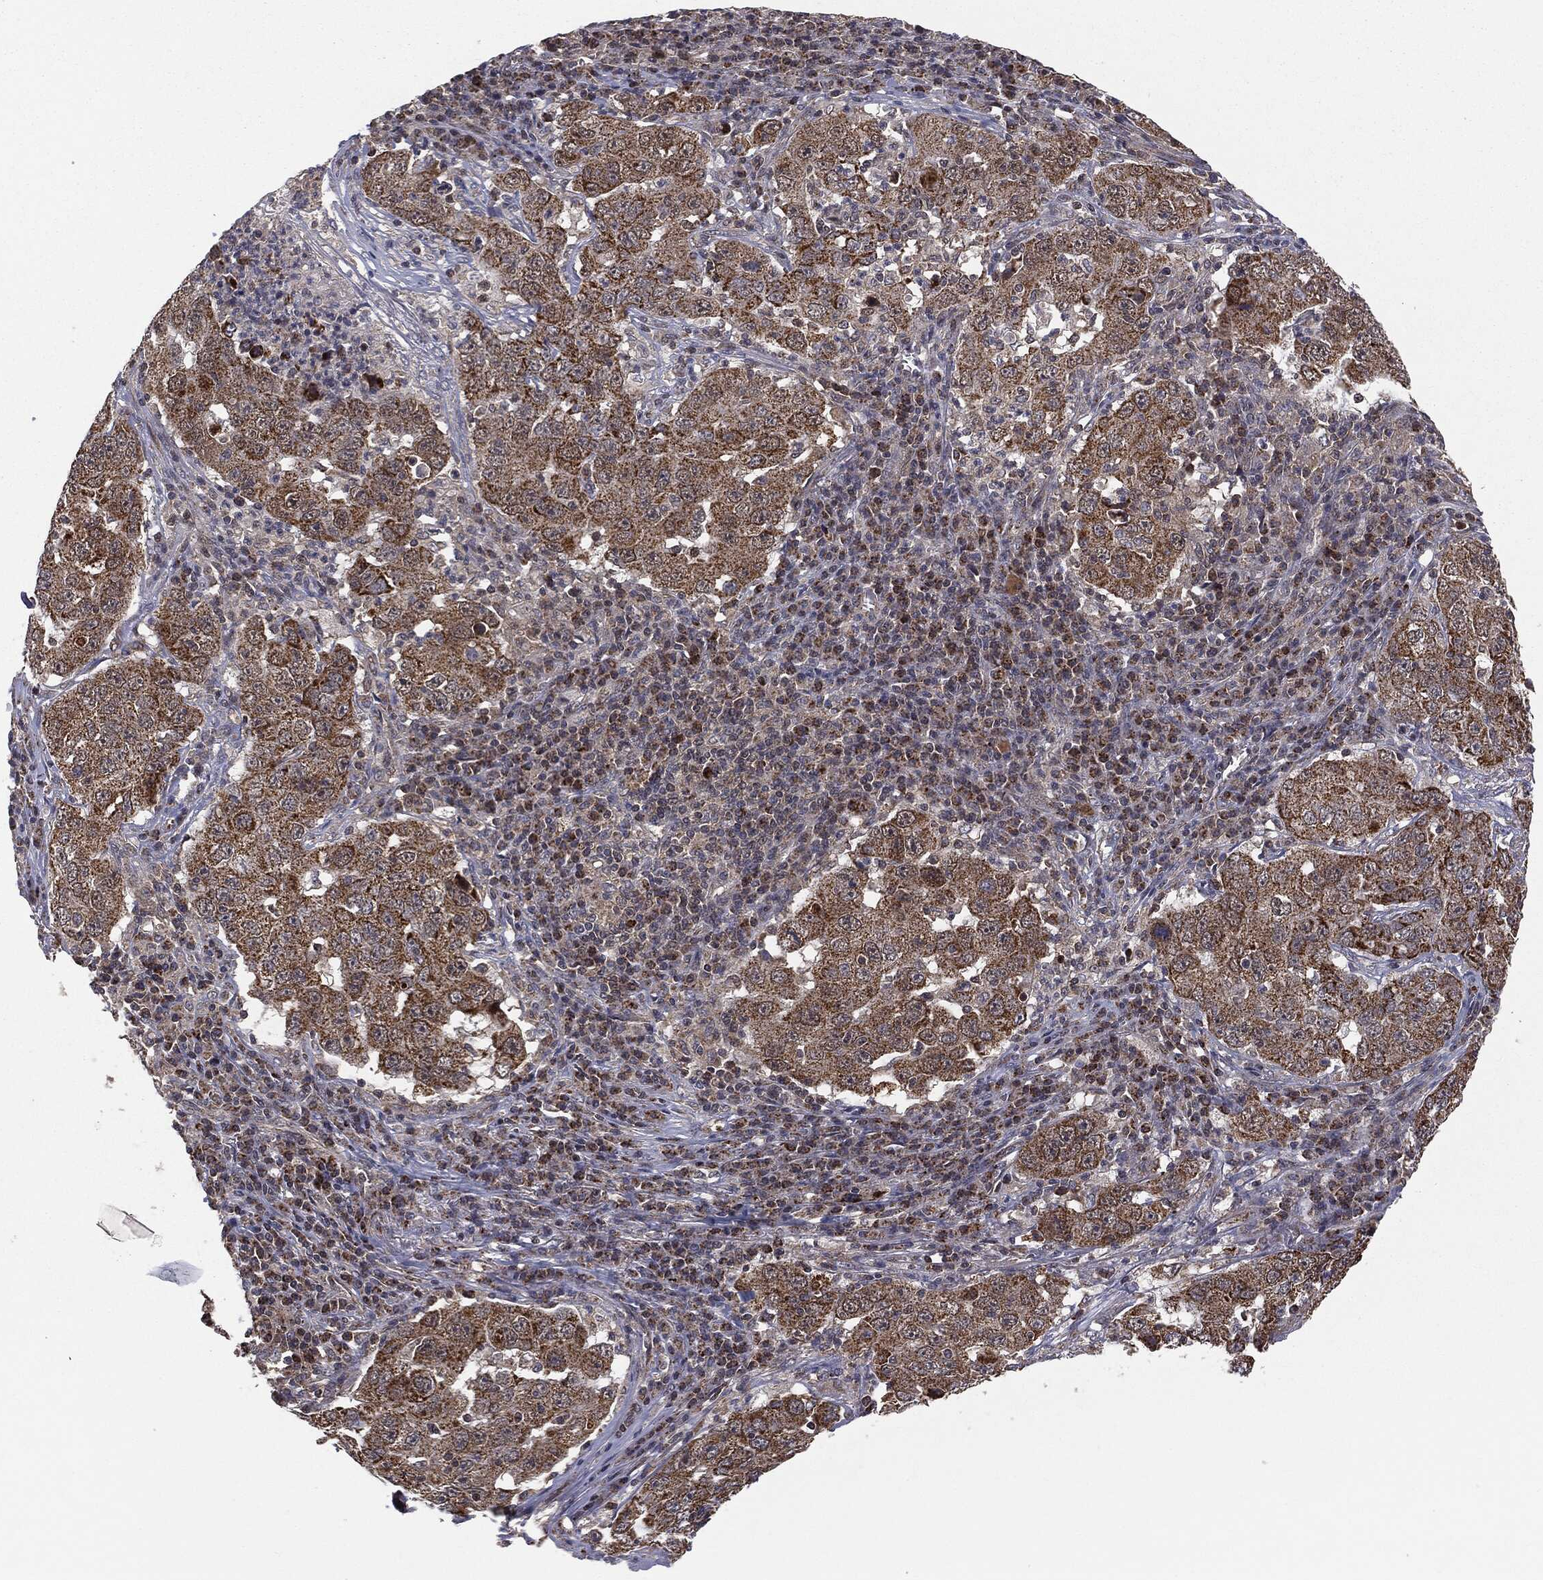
{"staining": {"intensity": "strong", "quantity": ">75%", "location": "cytoplasmic/membranous"}, "tissue": "lung cancer", "cell_type": "Tumor cells", "image_type": "cancer", "snomed": [{"axis": "morphology", "description": "Adenocarcinoma, NOS"}, {"axis": "topography", "description": "Lung"}], "caption": "Strong cytoplasmic/membranous expression is seen in approximately >75% of tumor cells in lung cancer. (DAB IHC with brightfield microscopy, high magnification).", "gene": "MTOR", "patient": {"sex": "male", "age": 73}}